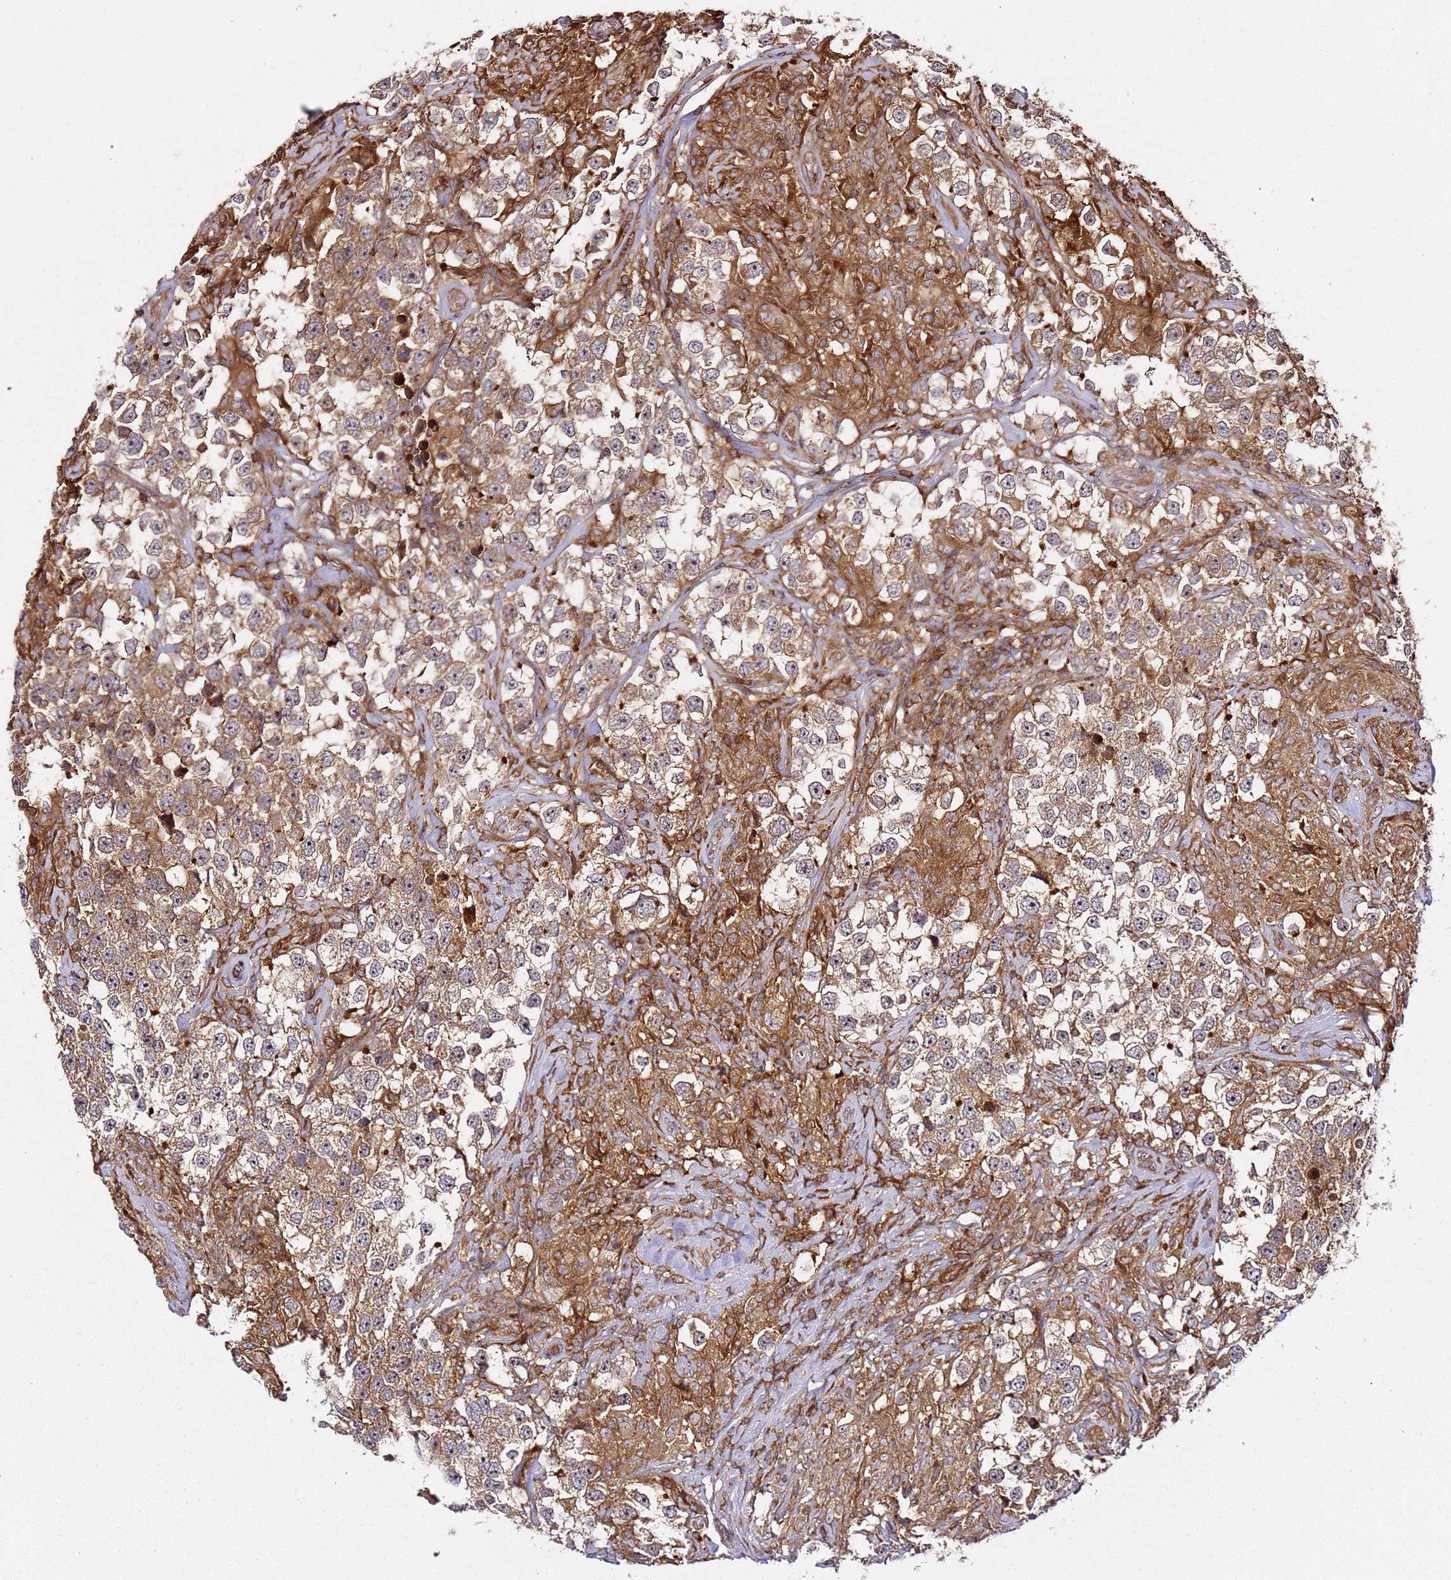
{"staining": {"intensity": "moderate", "quantity": ">75%", "location": "nuclear"}, "tissue": "testis cancer", "cell_type": "Tumor cells", "image_type": "cancer", "snomed": [{"axis": "morphology", "description": "Seminoma, NOS"}, {"axis": "topography", "description": "Testis"}], "caption": "A photomicrograph of human testis cancer (seminoma) stained for a protein displays moderate nuclear brown staining in tumor cells. The staining is performed using DAB (3,3'-diaminobenzidine) brown chromogen to label protein expression. The nuclei are counter-stained blue using hematoxylin.", "gene": "PRMT7", "patient": {"sex": "male", "age": 46}}